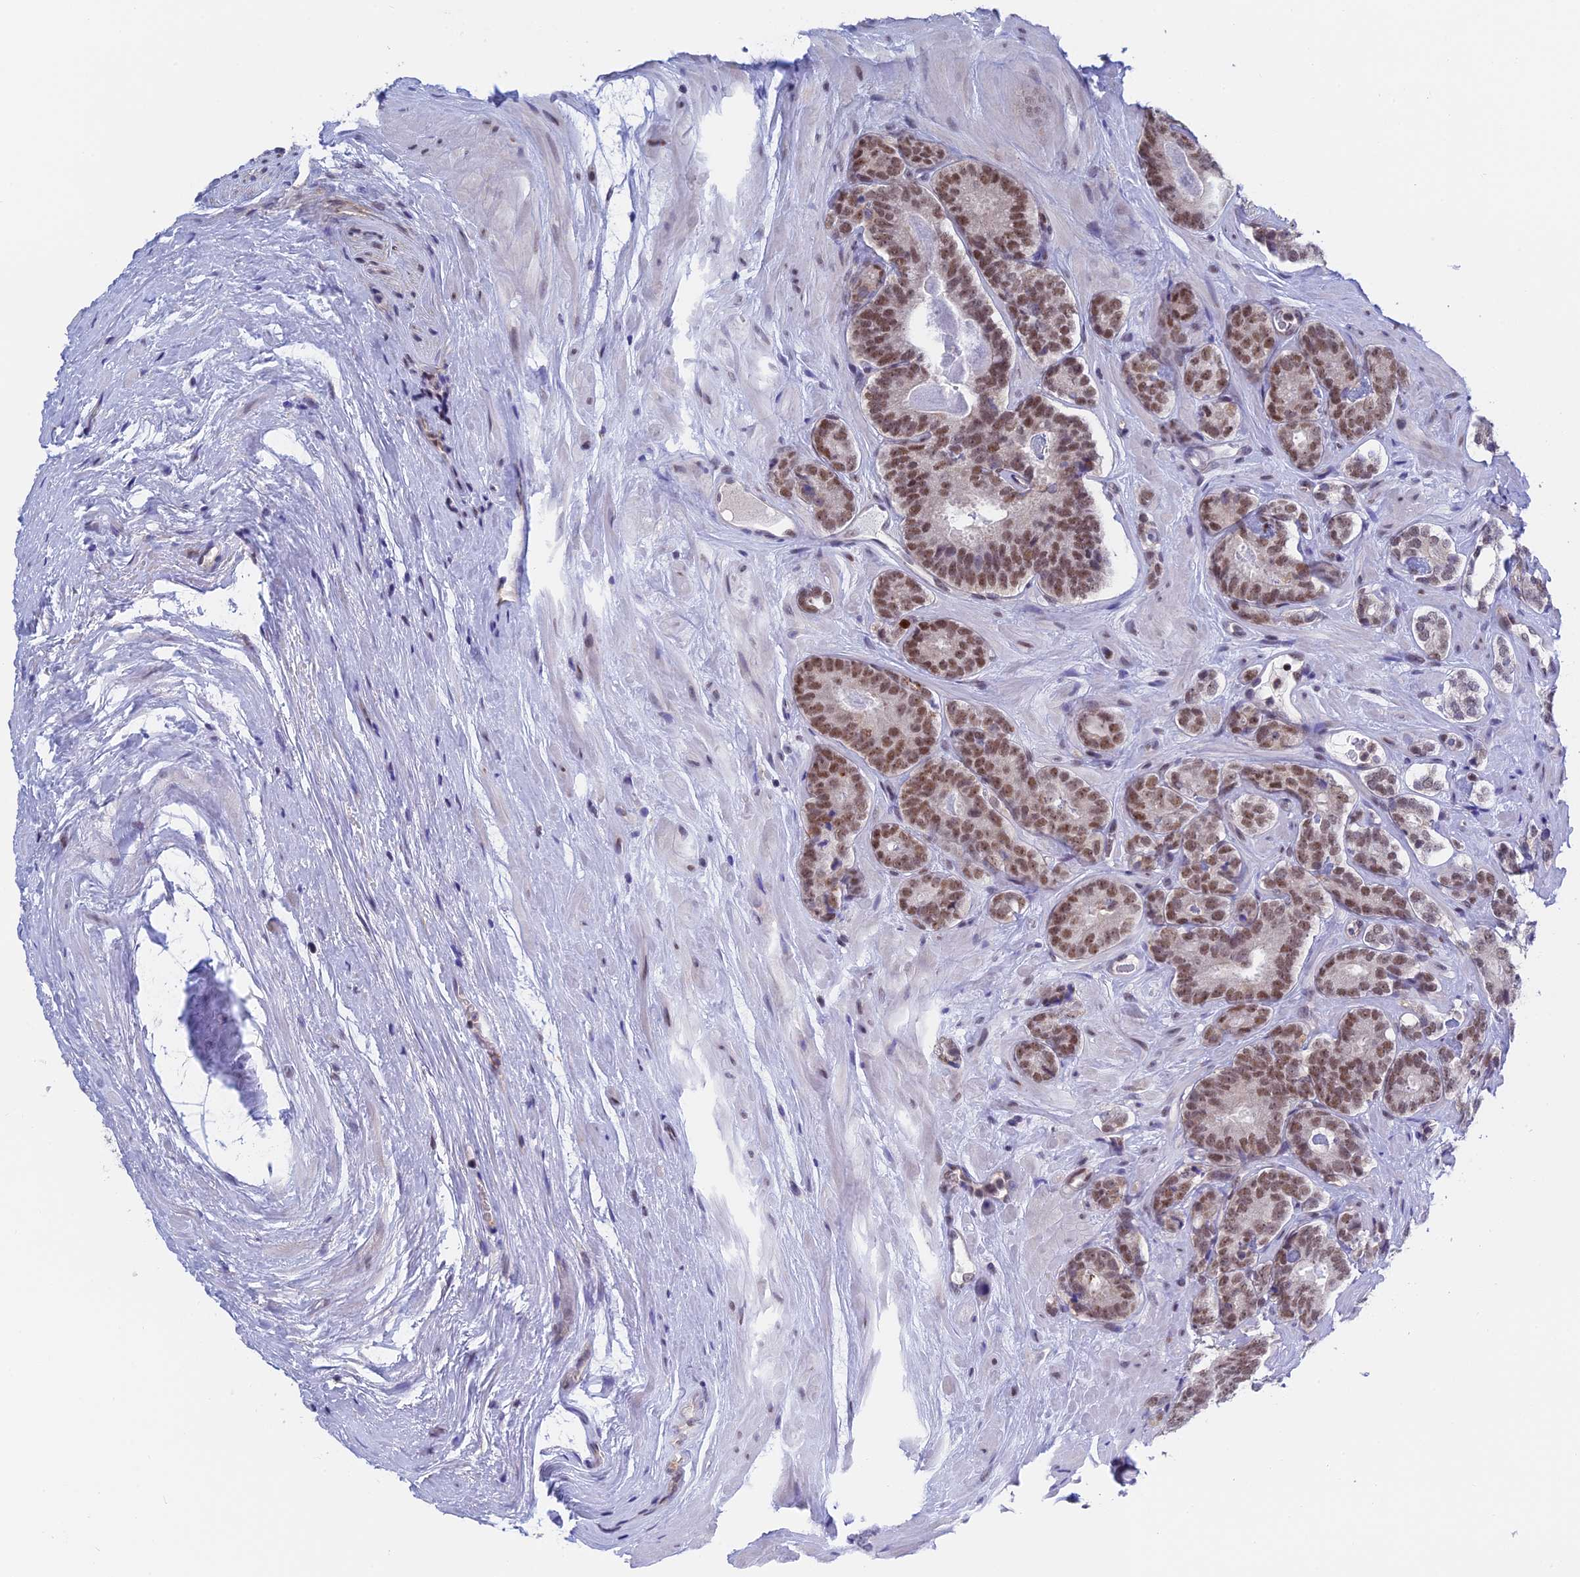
{"staining": {"intensity": "moderate", "quantity": ">75%", "location": "nuclear"}, "tissue": "prostate cancer", "cell_type": "Tumor cells", "image_type": "cancer", "snomed": [{"axis": "morphology", "description": "Adenocarcinoma, High grade"}, {"axis": "topography", "description": "Prostate"}], "caption": "Immunohistochemistry staining of prostate cancer (adenocarcinoma (high-grade)), which shows medium levels of moderate nuclear expression in about >75% of tumor cells indicating moderate nuclear protein expression. The staining was performed using DAB (3,3'-diaminobenzidine) (brown) for protein detection and nuclei were counterstained in hematoxylin (blue).", "gene": "TCEA1", "patient": {"sex": "male", "age": 63}}